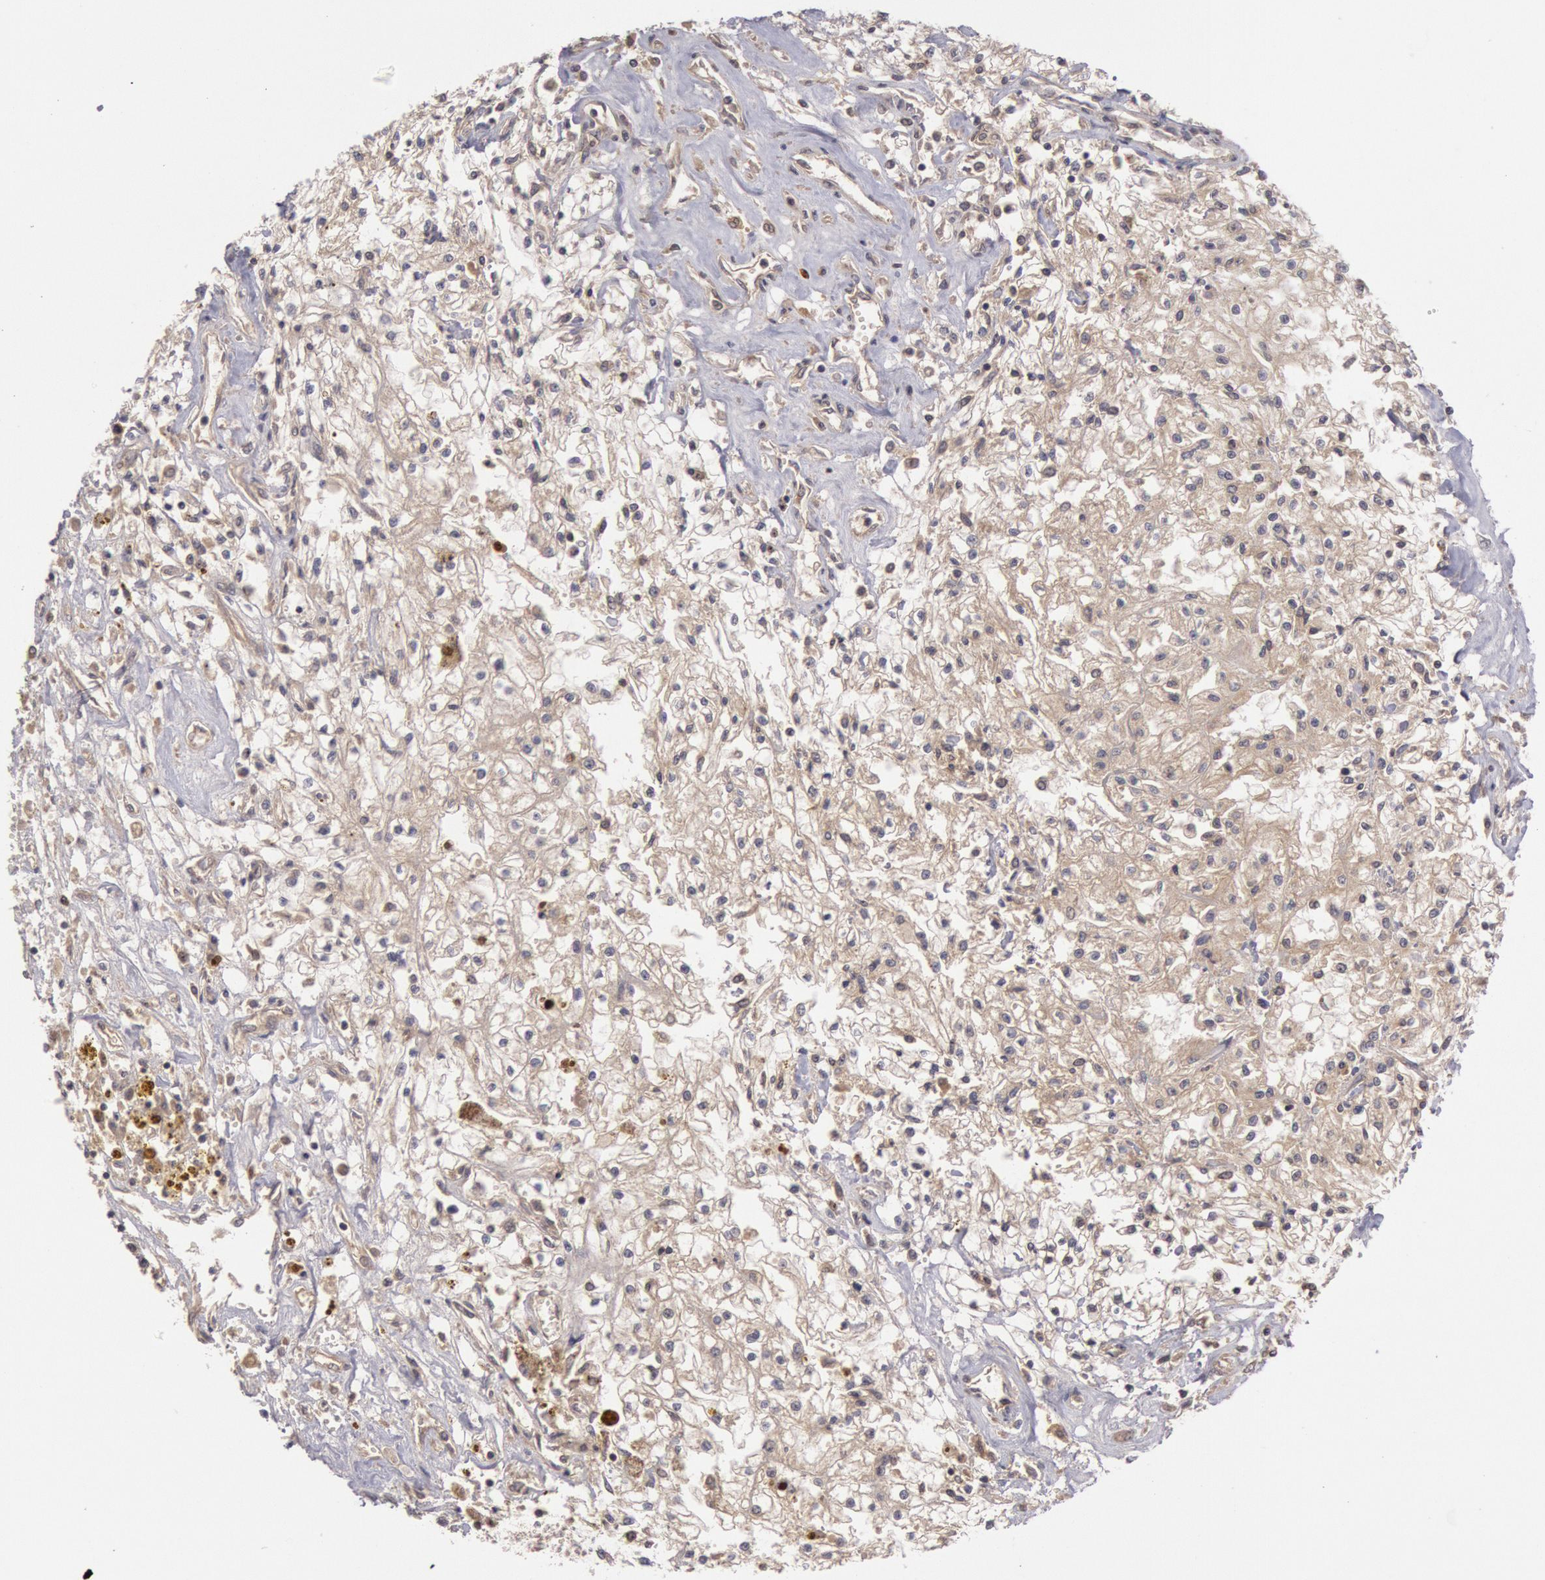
{"staining": {"intensity": "moderate", "quantity": ">75%", "location": "cytoplasmic/membranous"}, "tissue": "renal cancer", "cell_type": "Tumor cells", "image_type": "cancer", "snomed": [{"axis": "morphology", "description": "Adenocarcinoma, NOS"}, {"axis": "topography", "description": "Kidney"}], "caption": "Immunohistochemistry of human renal adenocarcinoma displays medium levels of moderate cytoplasmic/membranous expression in approximately >75% of tumor cells.", "gene": "BRAF", "patient": {"sex": "male", "age": 78}}